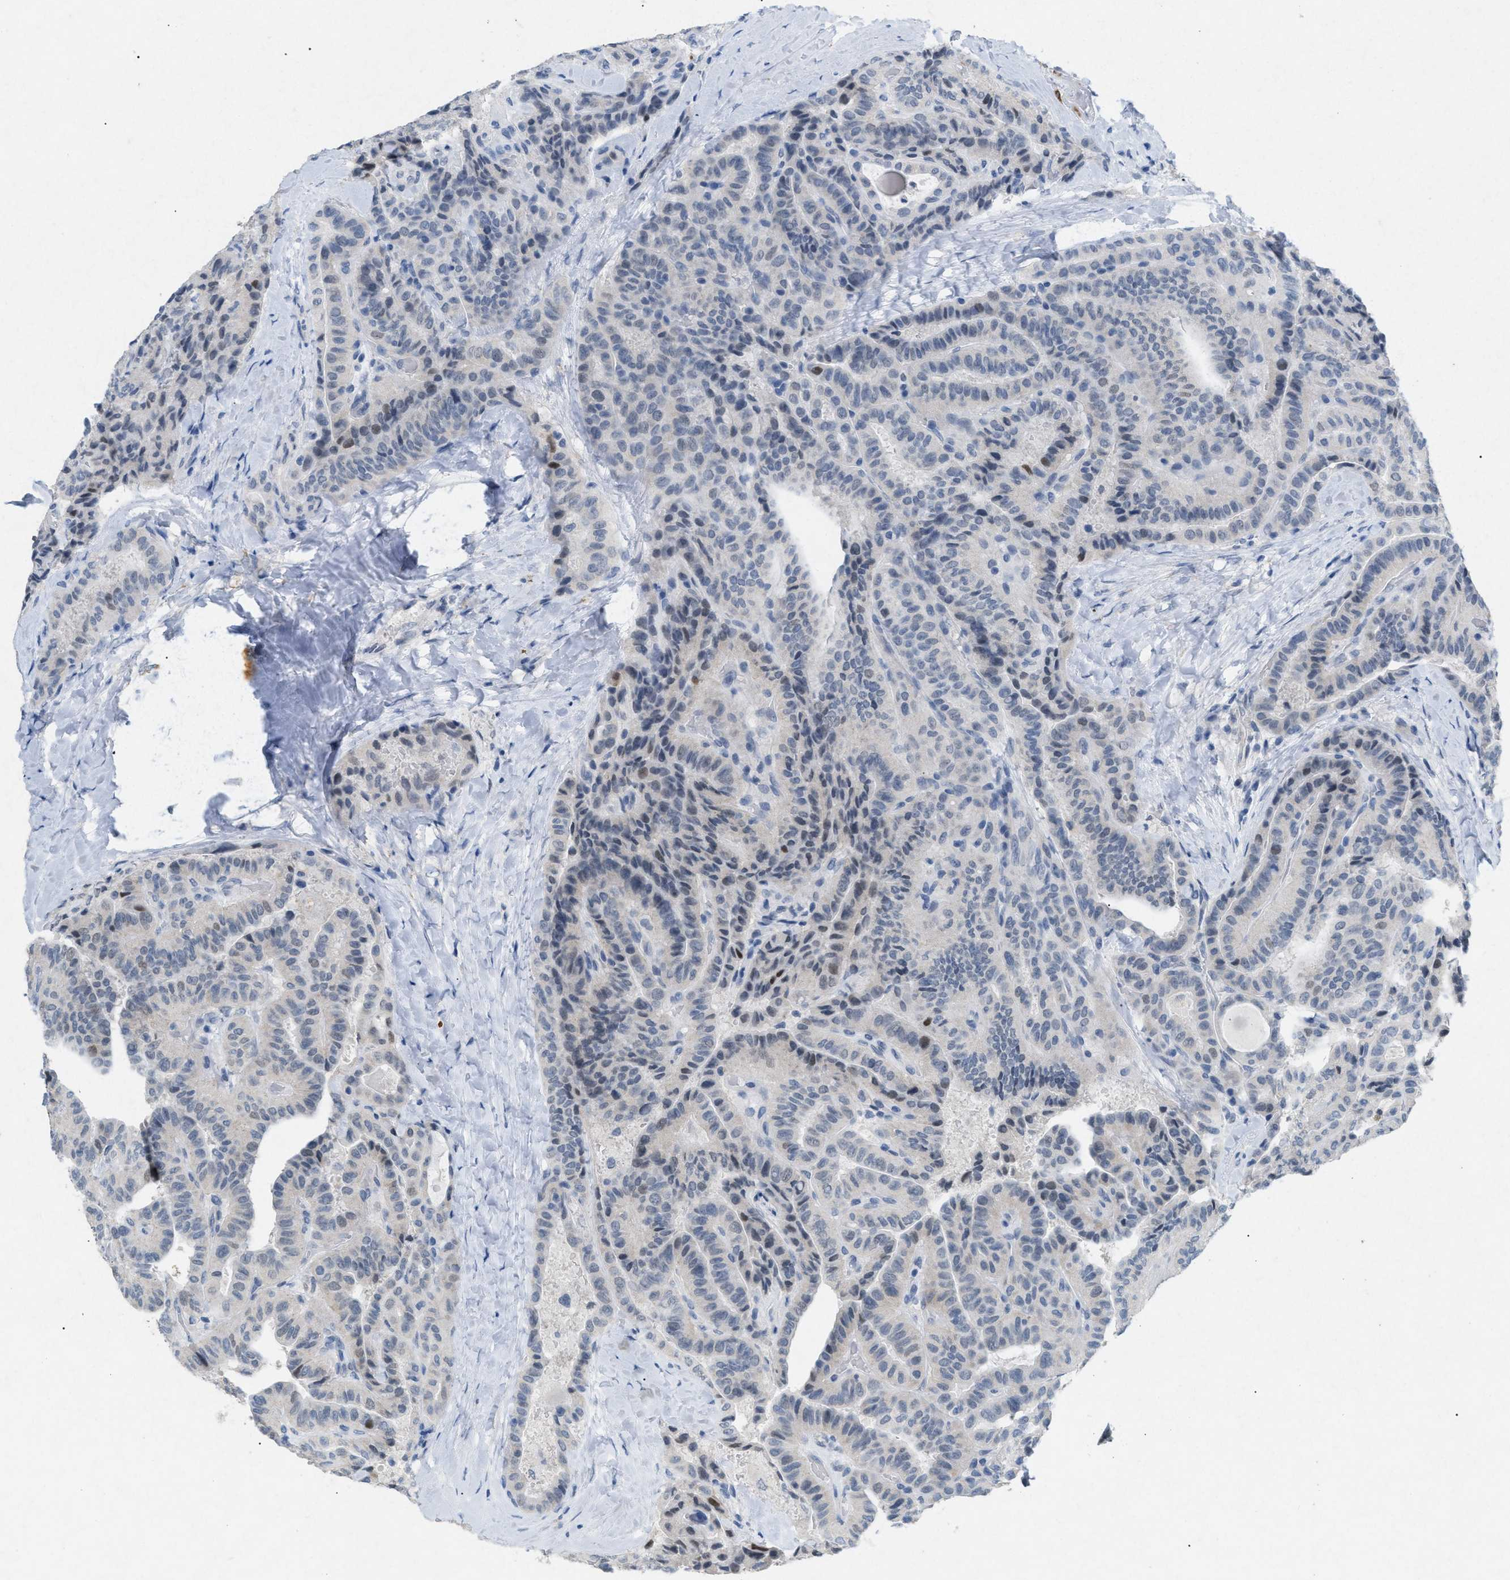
{"staining": {"intensity": "negative", "quantity": "none", "location": "none"}, "tissue": "thyroid cancer", "cell_type": "Tumor cells", "image_type": "cancer", "snomed": [{"axis": "morphology", "description": "Papillary adenocarcinoma, NOS"}, {"axis": "topography", "description": "Thyroid gland"}], "caption": "This is a micrograph of immunohistochemistry staining of thyroid papillary adenocarcinoma, which shows no positivity in tumor cells. (Brightfield microscopy of DAB IHC at high magnification).", "gene": "TASOR", "patient": {"sex": "male", "age": 77}}